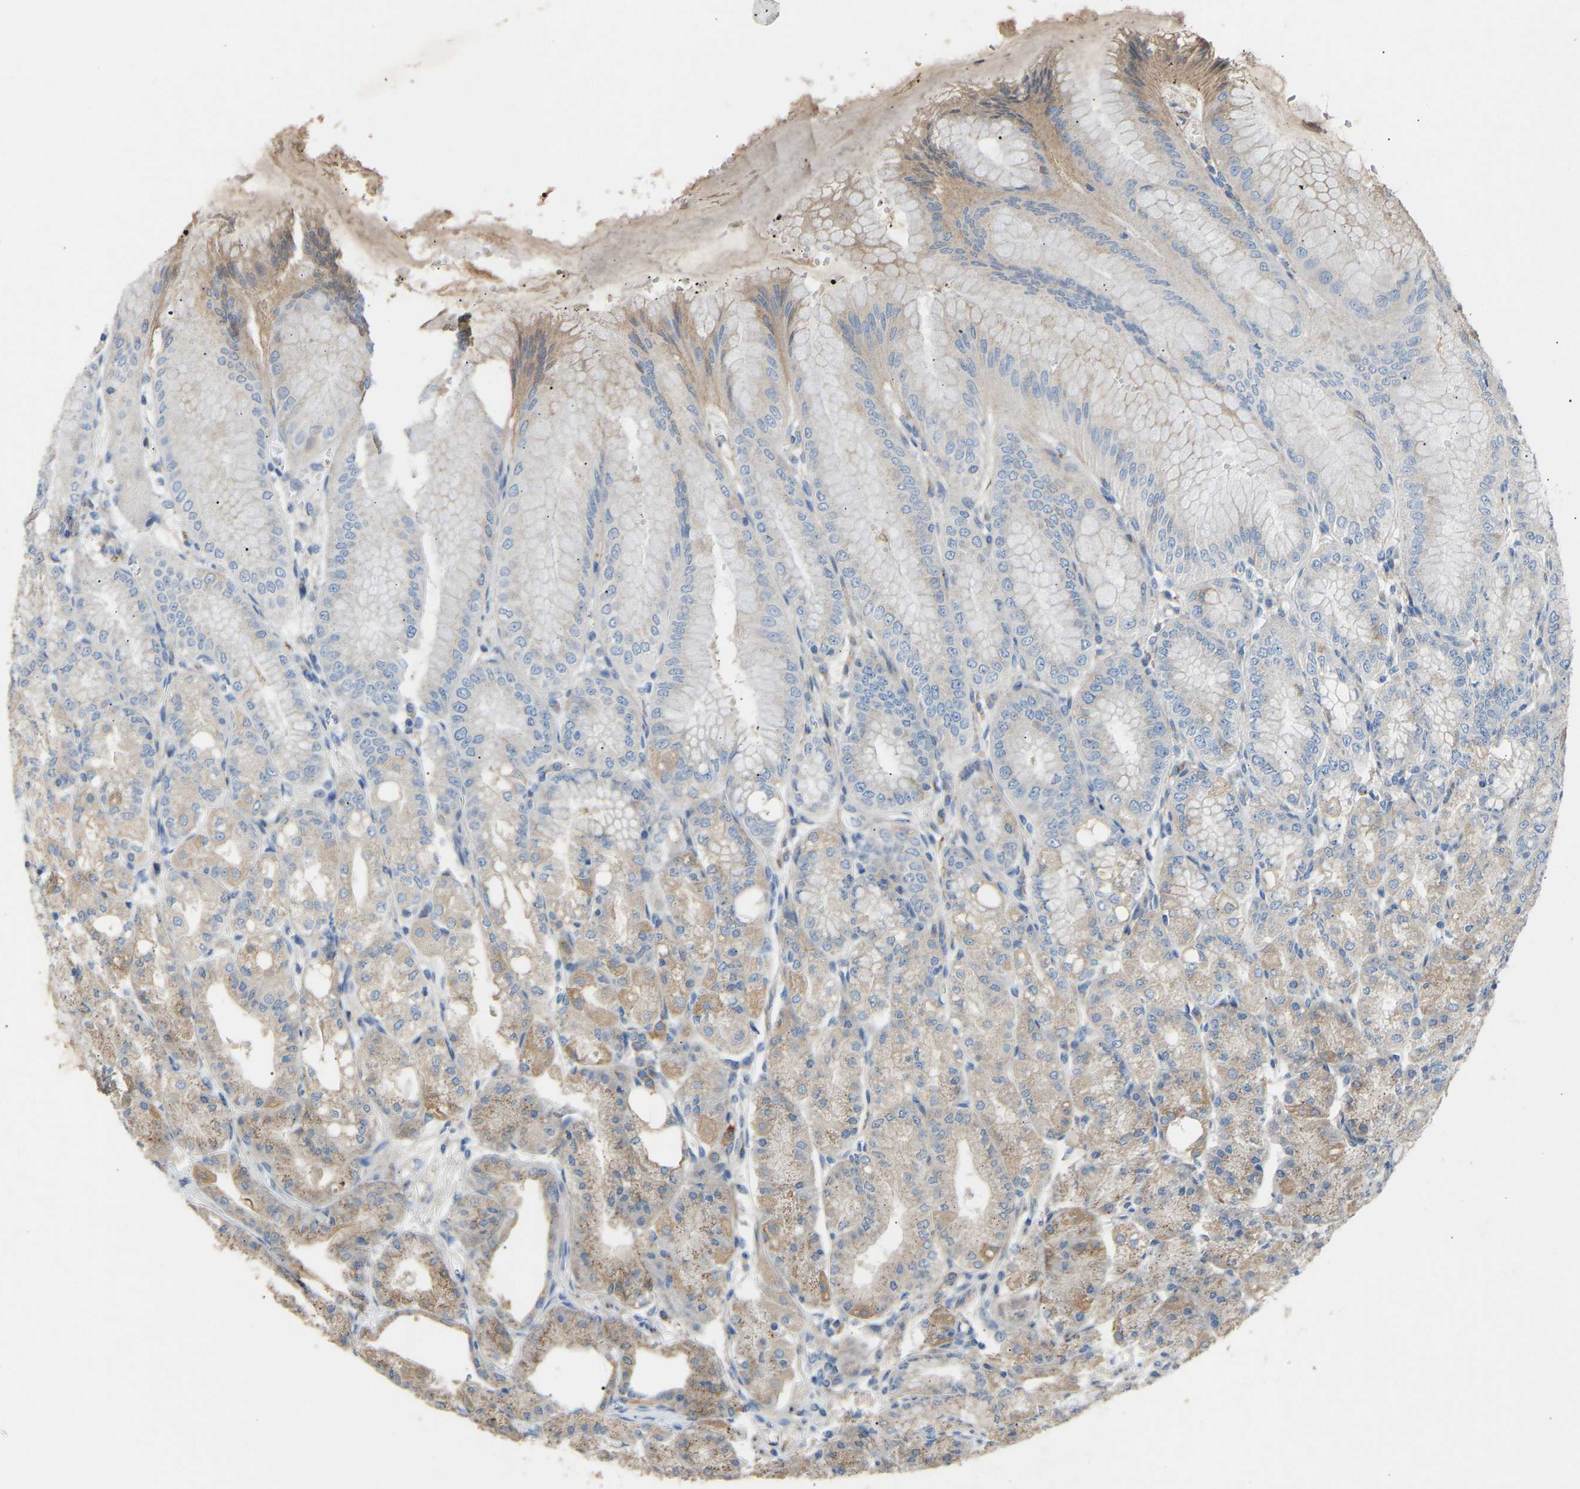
{"staining": {"intensity": "moderate", "quantity": "25%-75%", "location": "cytoplasmic/membranous"}, "tissue": "stomach", "cell_type": "Glandular cells", "image_type": "normal", "snomed": [{"axis": "morphology", "description": "Normal tissue, NOS"}, {"axis": "topography", "description": "Stomach, lower"}], "caption": "Protein expression analysis of benign human stomach reveals moderate cytoplasmic/membranous expression in about 25%-75% of glandular cells.", "gene": "RGP1", "patient": {"sex": "male", "age": 71}}